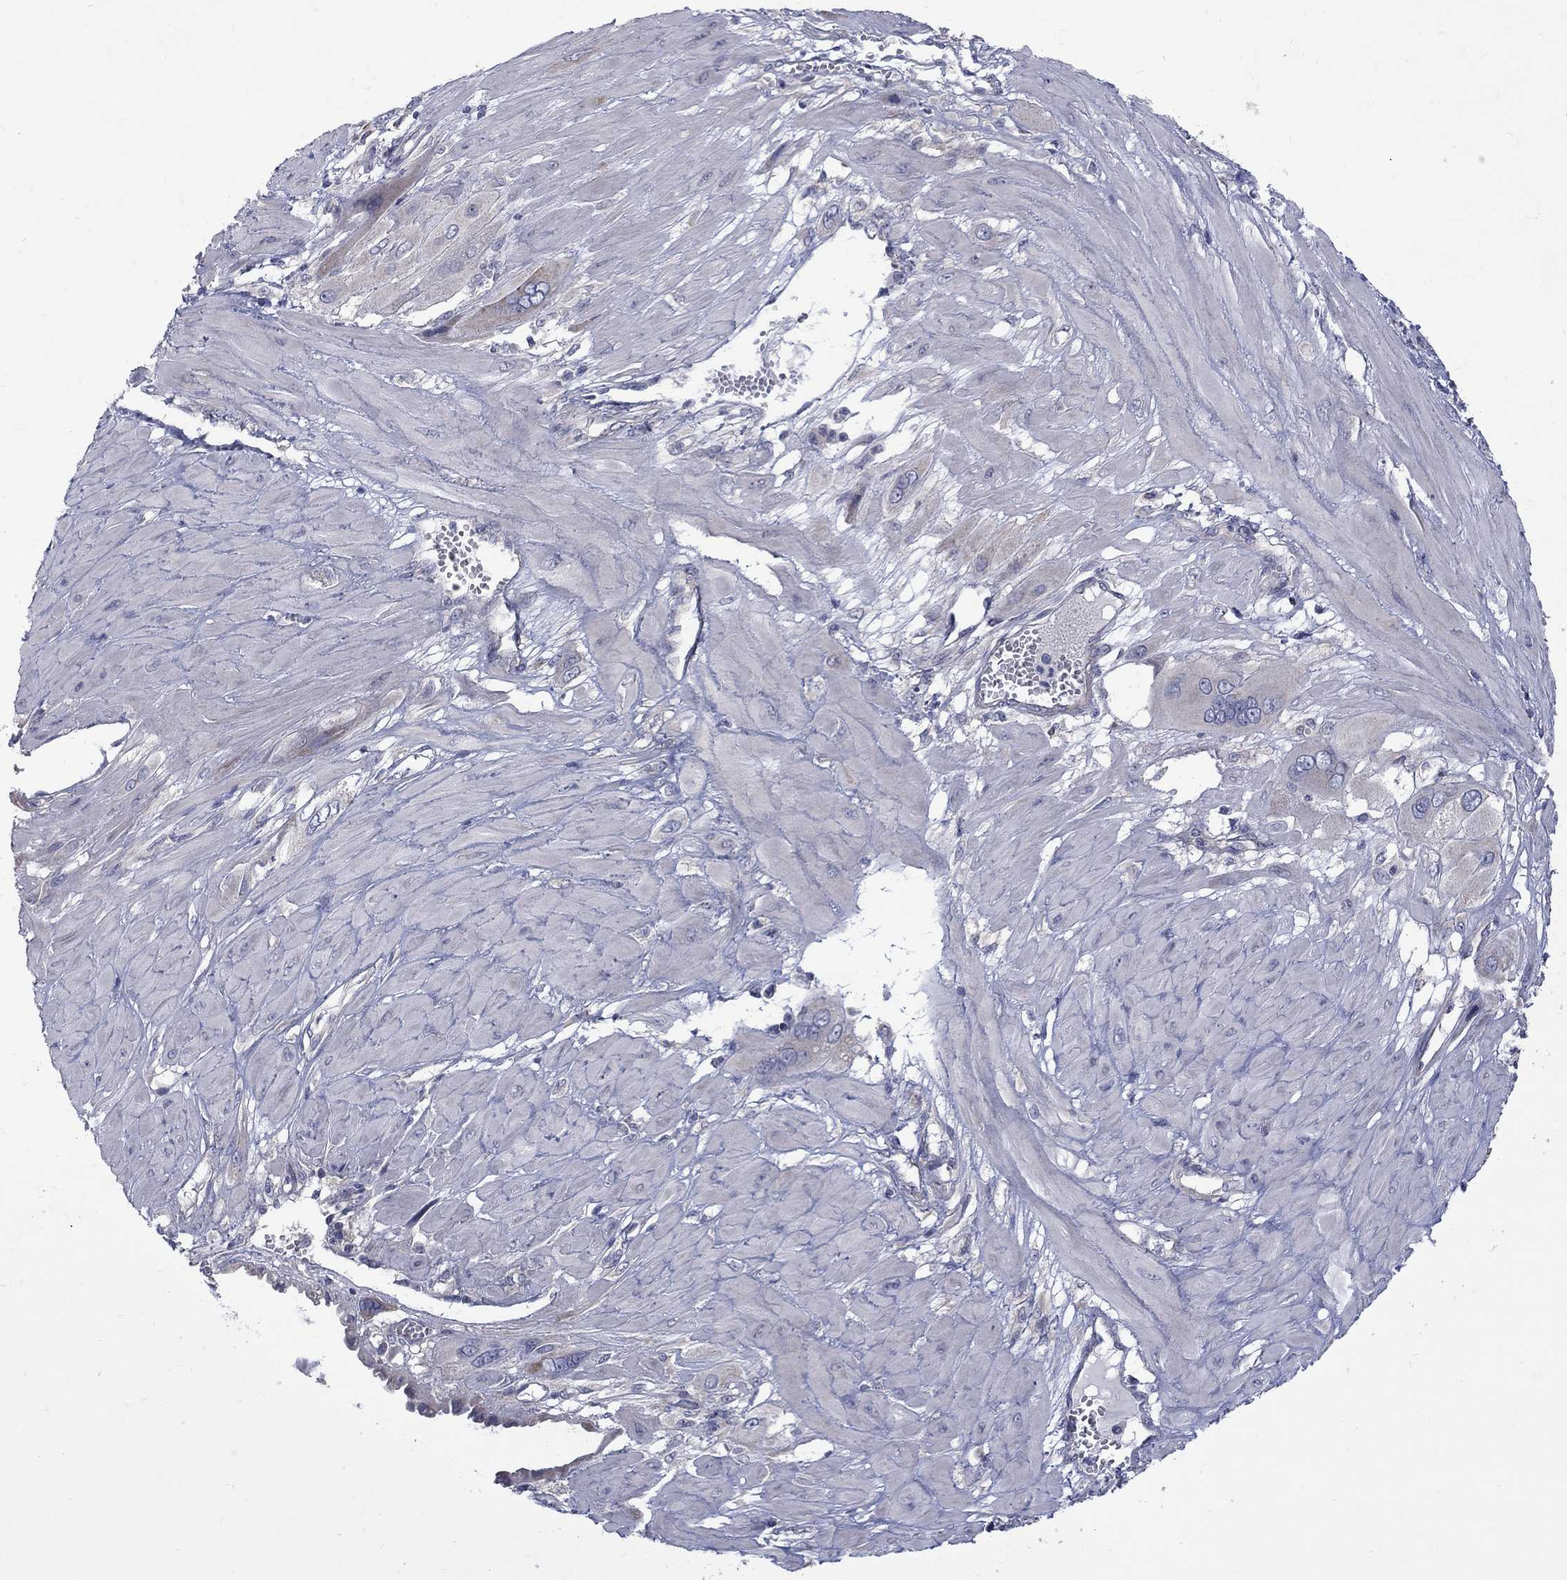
{"staining": {"intensity": "negative", "quantity": "none", "location": "none"}, "tissue": "cervical cancer", "cell_type": "Tumor cells", "image_type": "cancer", "snomed": [{"axis": "morphology", "description": "Squamous cell carcinoma, NOS"}, {"axis": "topography", "description": "Cervix"}], "caption": "Immunohistochemical staining of cervical cancer (squamous cell carcinoma) displays no significant staining in tumor cells.", "gene": "SH2B1", "patient": {"sex": "female", "age": 34}}